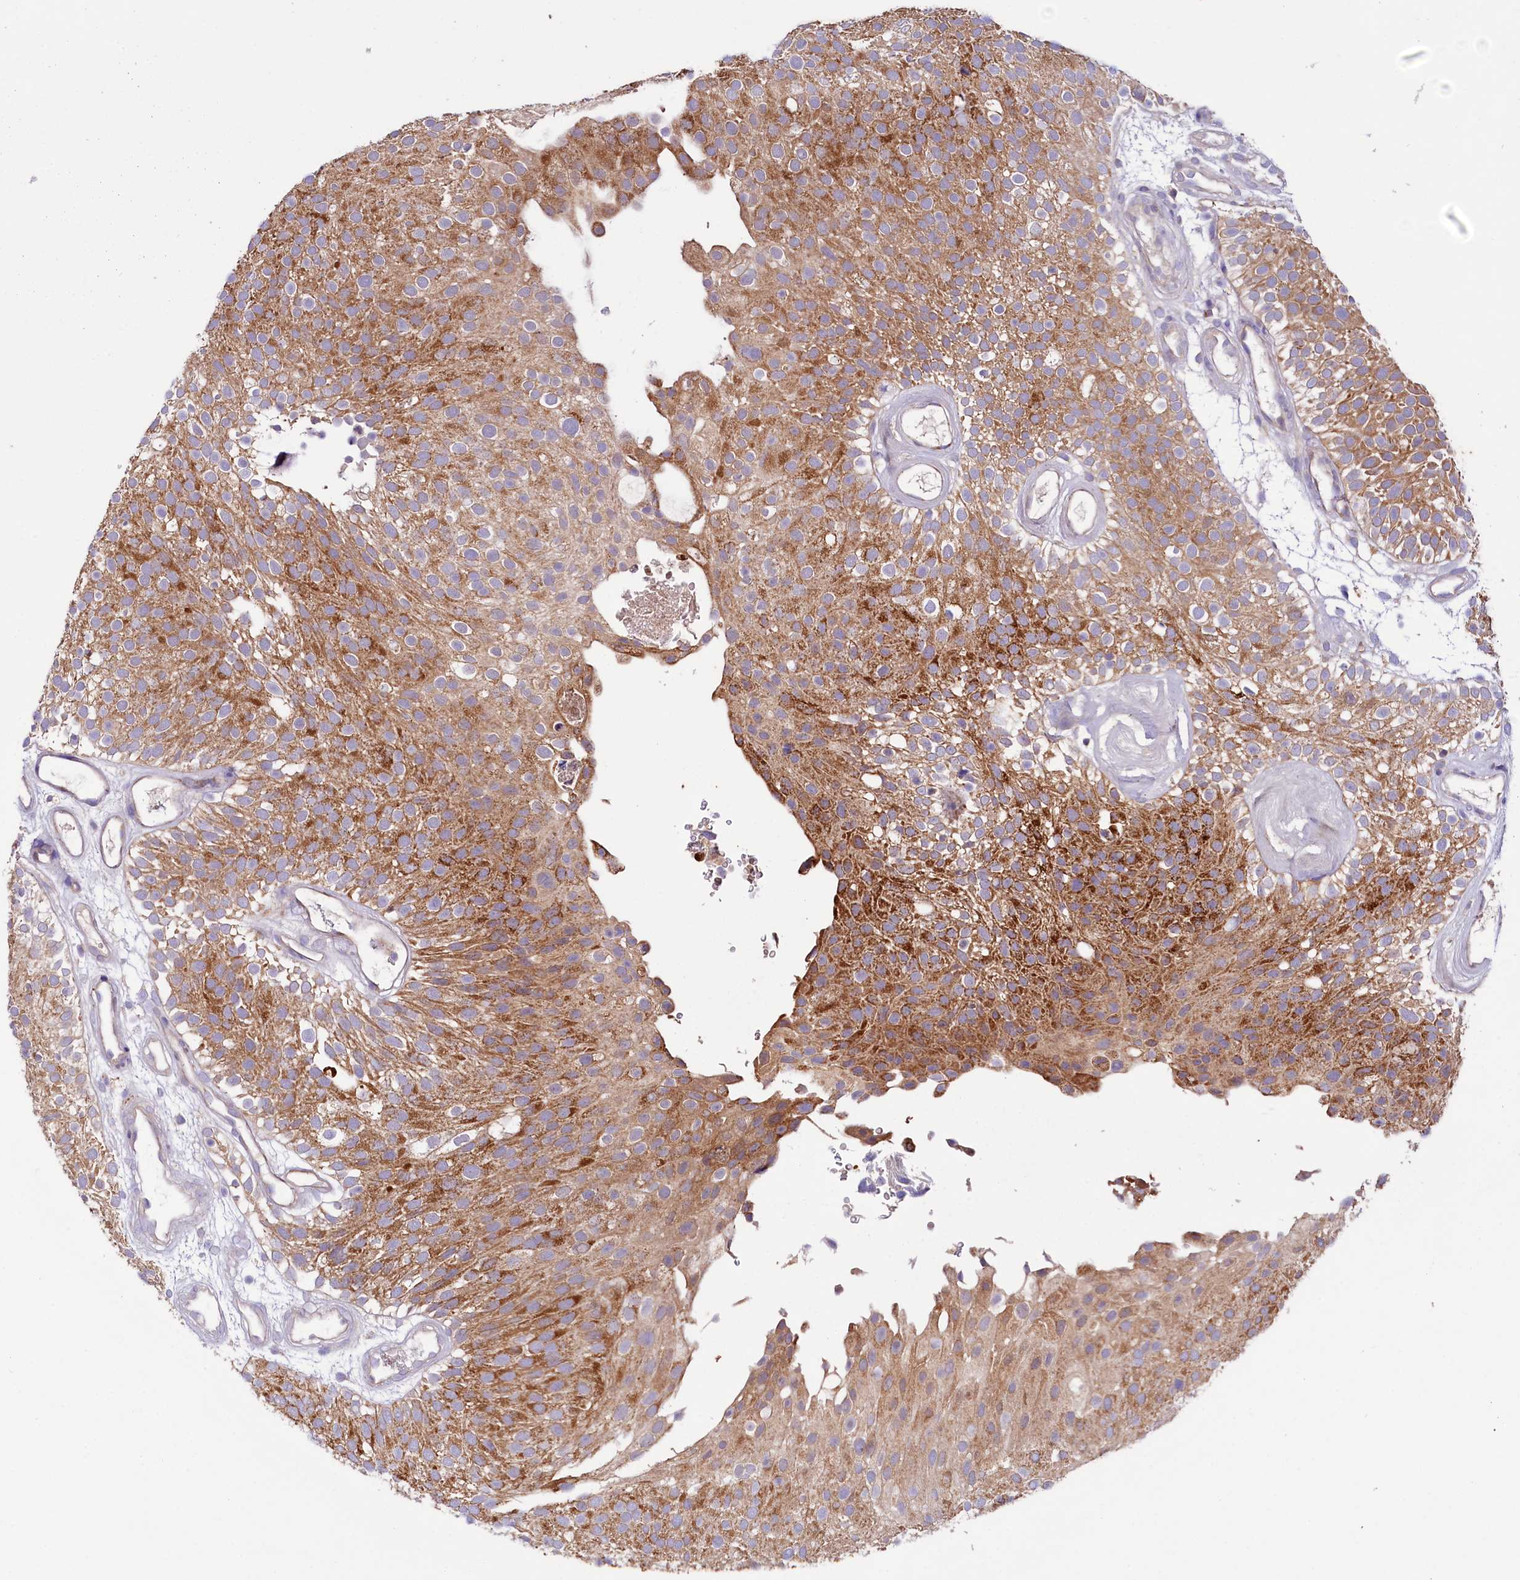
{"staining": {"intensity": "moderate", "quantity": ">75%", "location": "cytoplasmic/membranous"}, "tissue": "urothelial cancer", "cell_type": "Tumor cells", "image_type": "cancer", "snomed": [{"axis": "morphology", "description": "Urothelial carcinoma, Low grade"}, {"axis": "topography", "description": "Urinary bladder"}], "caption": "Moderate cytoplasmic/membranous positivity for a protein is identified in approximately >75% of tumor cells of low-grade urothelial carcinoma using immunohistochemistry.", "gene": "ZNF45", "patient": {"sex": "male", "age": 78}}